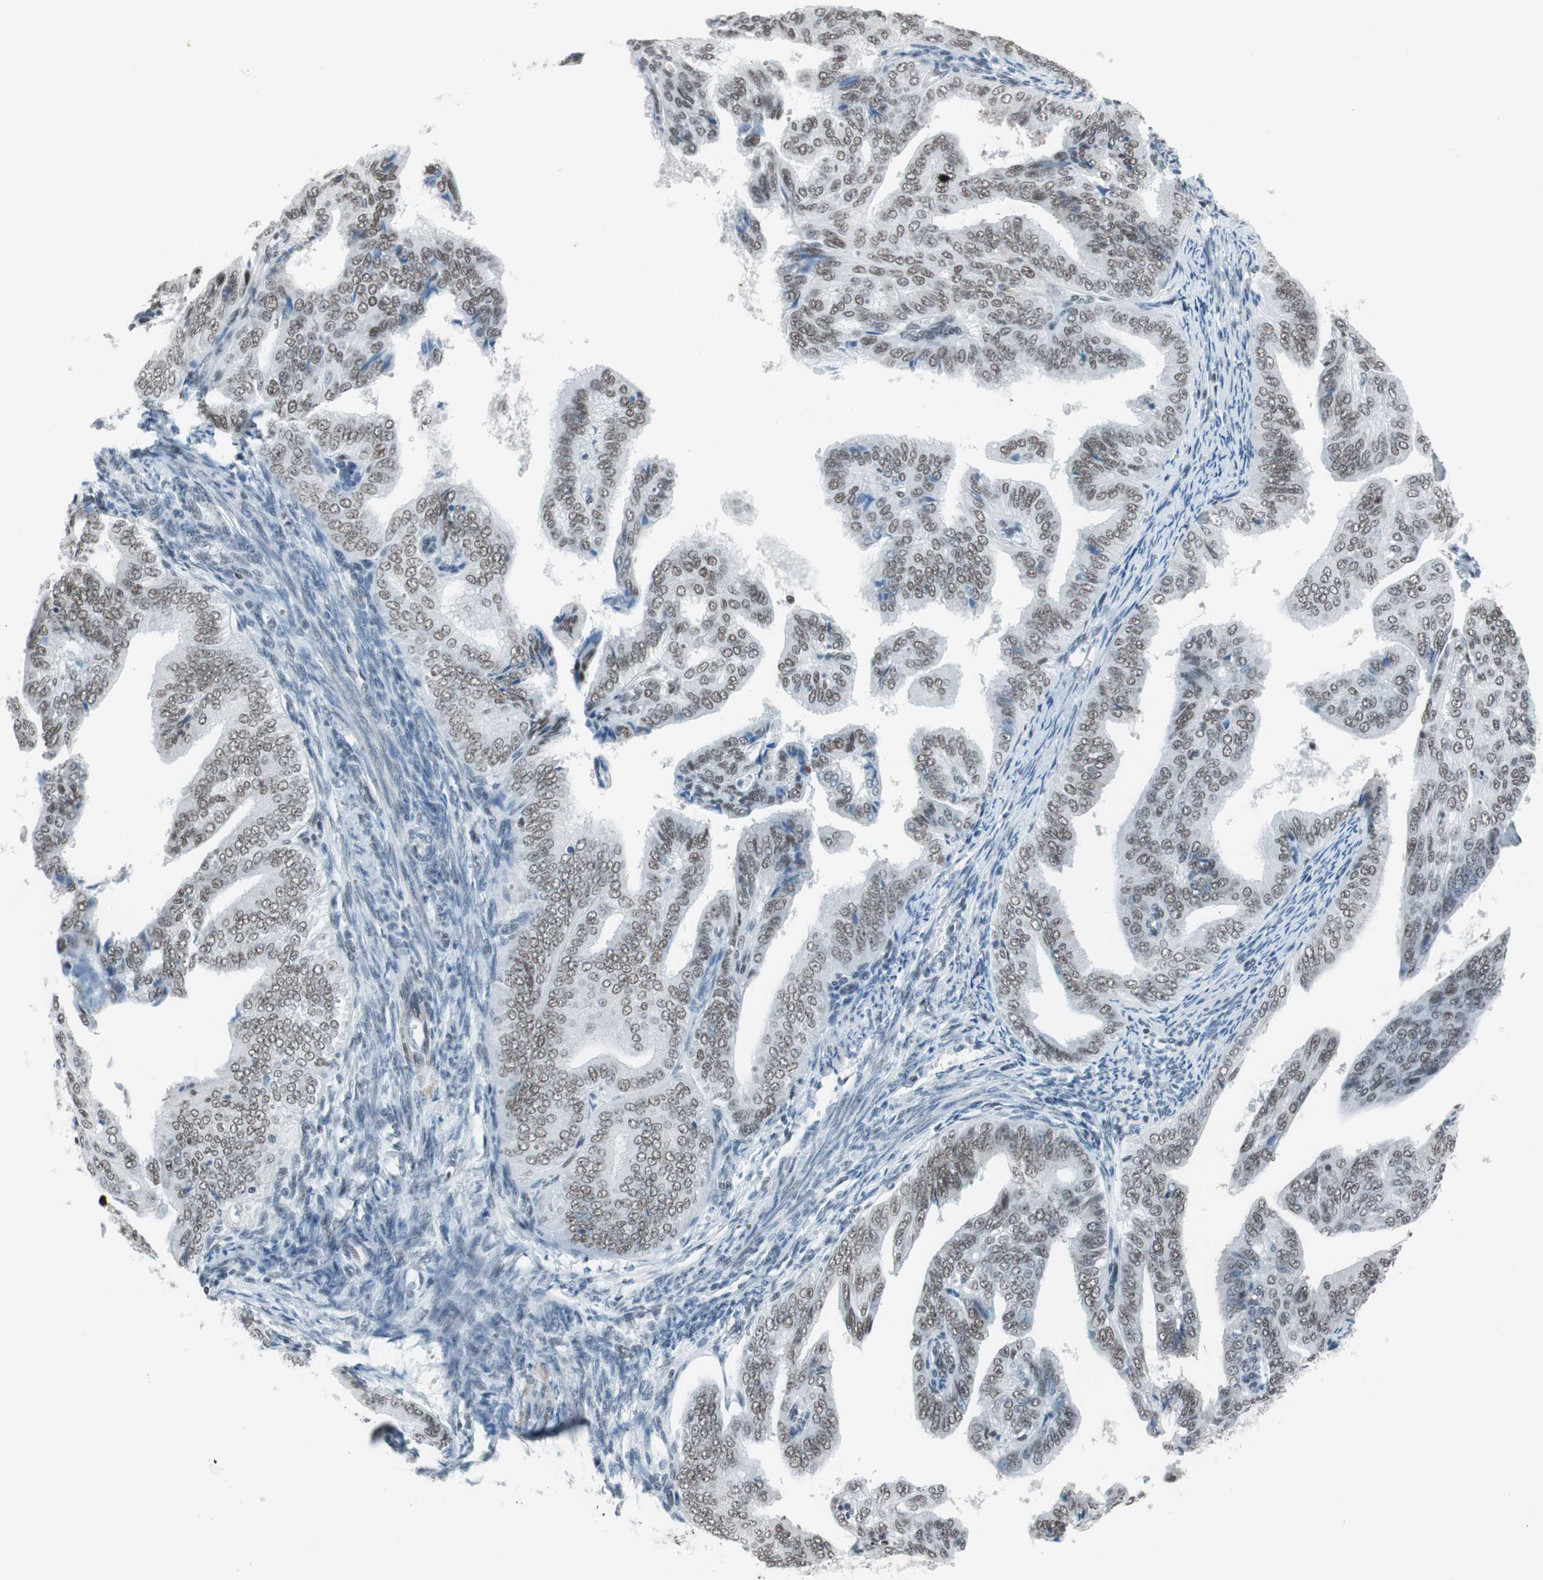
{"staining": {"intensity": "moderate", "quantity": ">75%", "location": "nuclear"}, "tissue": "endometrial cancer", "cell_type": "Tumor cells", "image_type": "cancer", "snomed": [{"axis": "morphology", "description": "Adenocarcinoma, NOS"}, {"axis": "topography", "description": "Endometrium"}], "caption": "The immunohistochemical stain shows moderate nuclear expression in tumor cells of endometrial adenocarcinoma tissue. Using DAB (3,3'-diaminobenzidine) (brown) and hematoxylin (blue) stains, captured at high magnification using brightfield microscopy.", "gene": "ARID1A", "patient": {"sex": "female", "age": 58}}